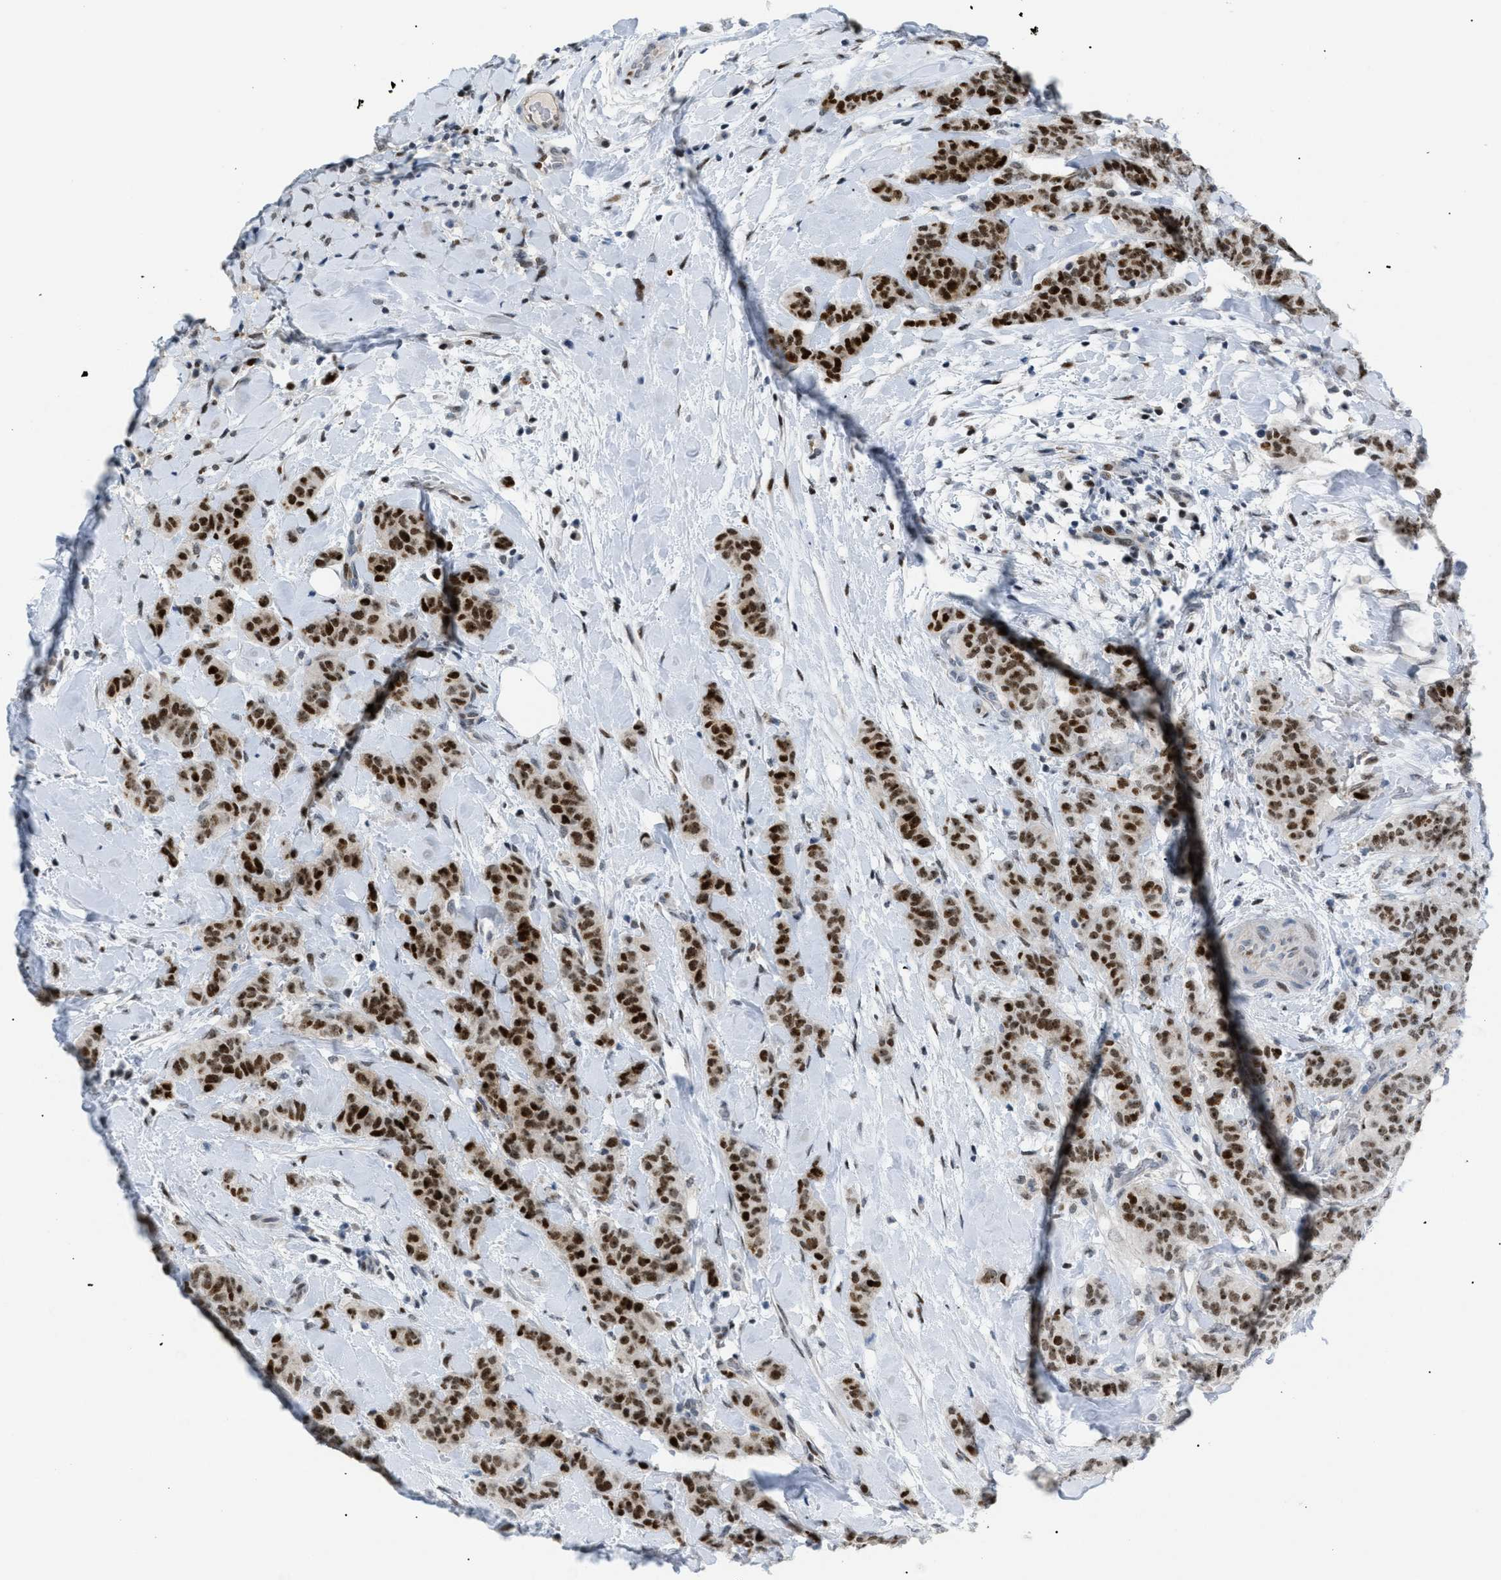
{"staining": {"intensity": "strong", "quantity": ">75%", "location": "nuclear"}, "tissue": "breast cancer", "cell_type": "Tumor cells", "image_type": "cancer", "snomed": [{"axis": "morphology", "description": "Normal tissue, NOS"}, {"axis": "morphology", "description": "Duct carcinoma"}, {"axis": "topography", "description": "Breast"}], "caption": "Immunohistochemical staining of human breast infiltrating ductal carcinoma demonstrates high levels of strong nuclear staining in approximately >75% of tumor cells.", "gene": "MED1", "patient": {"sex": "female", "age": 40}}